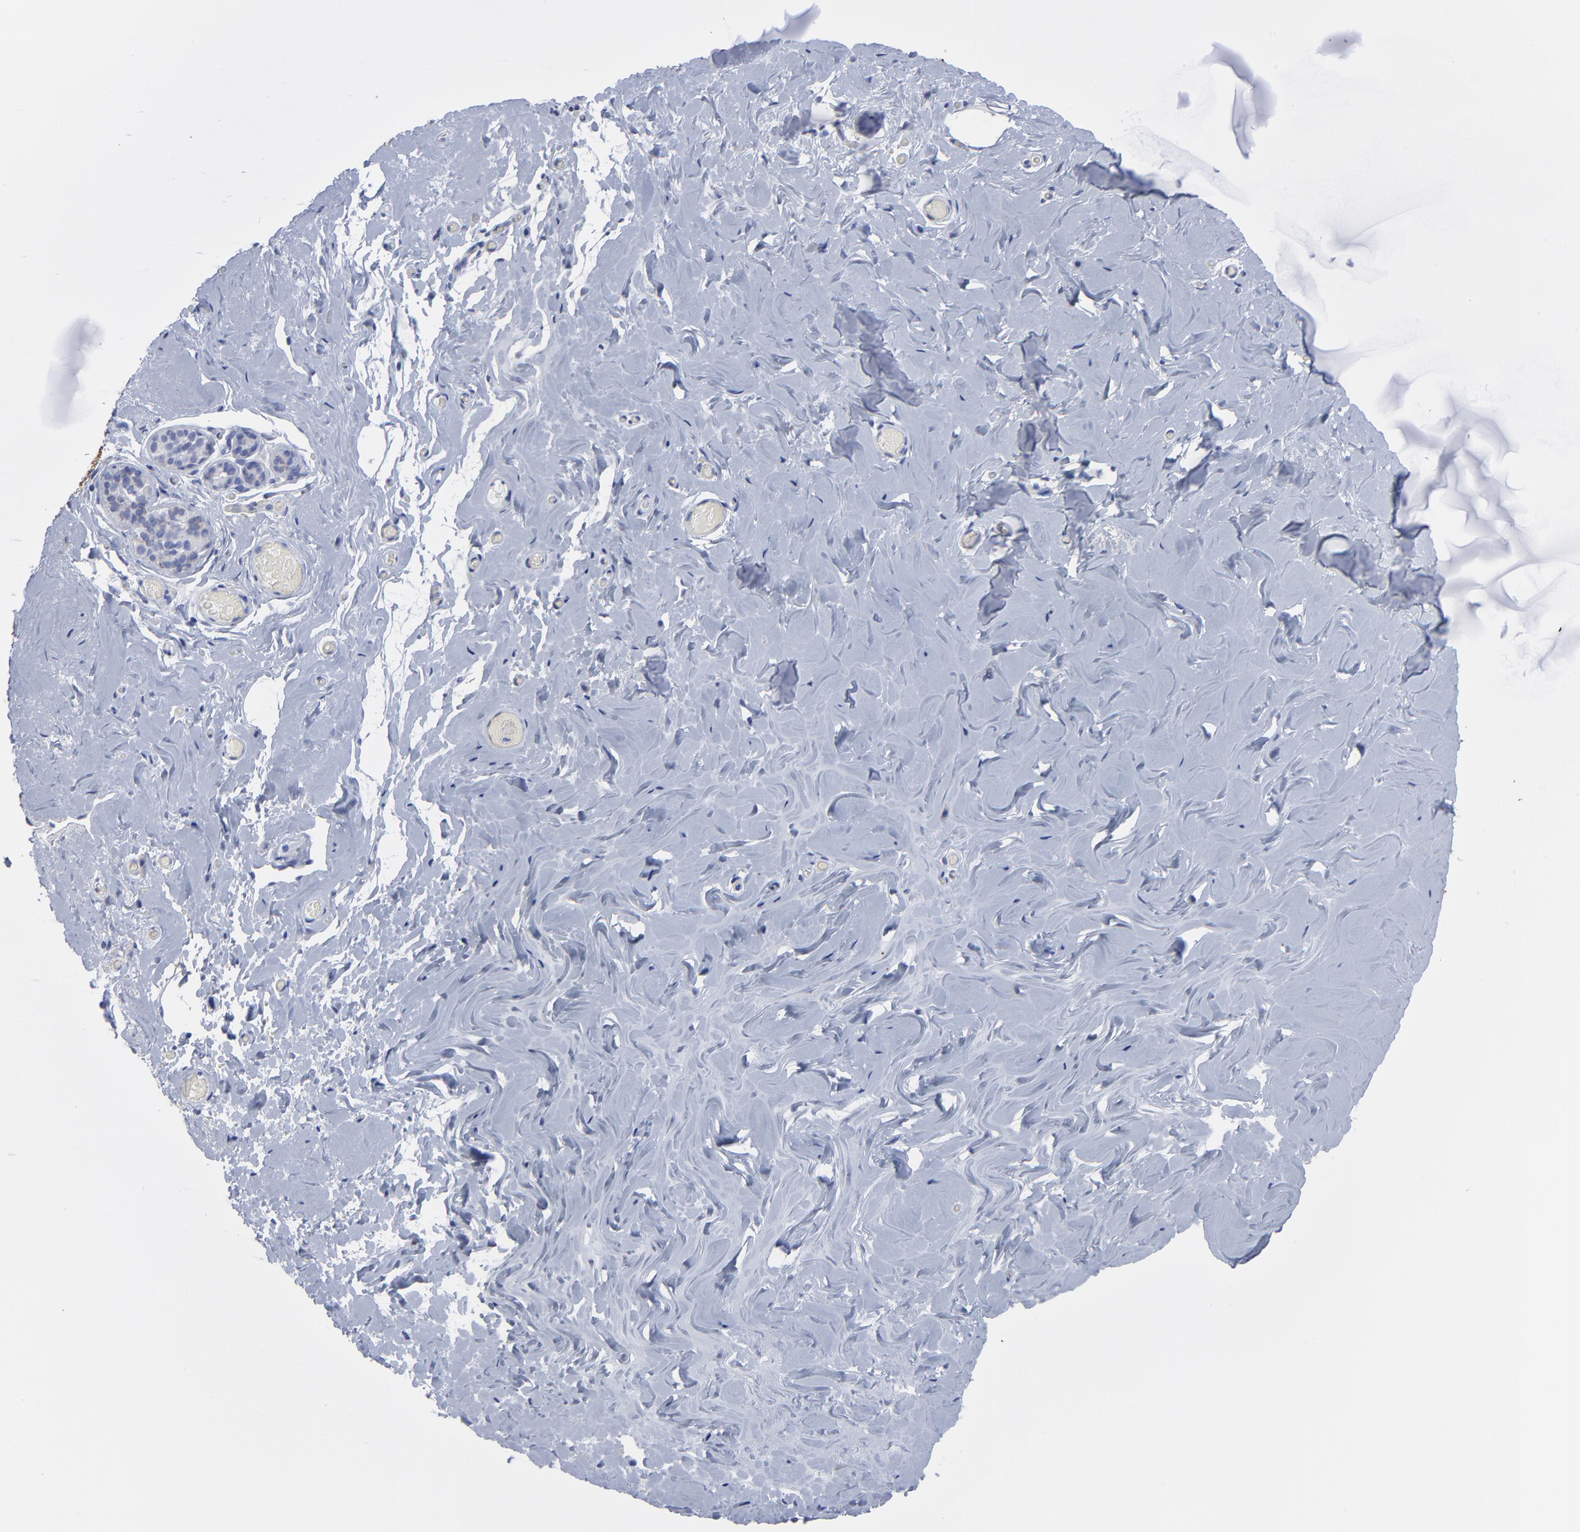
{"staining": {"intensity": "negative", "quantity": "none", "location": "none"}, "tissue": "breast", "cell_type": "Adipocytes", "image_type": "normal", "snomed": [{"axis": "morphology", "description": "Normal tissue, NOS"}, {"axis": "topography", "description": "Breast"}], "caption": "DAB immunohistochemical staining of normal breast exhibits no significant positivity in adipocytes.", "gene": "CNTN3", "patient": {"sex": "female", "age": 75}}